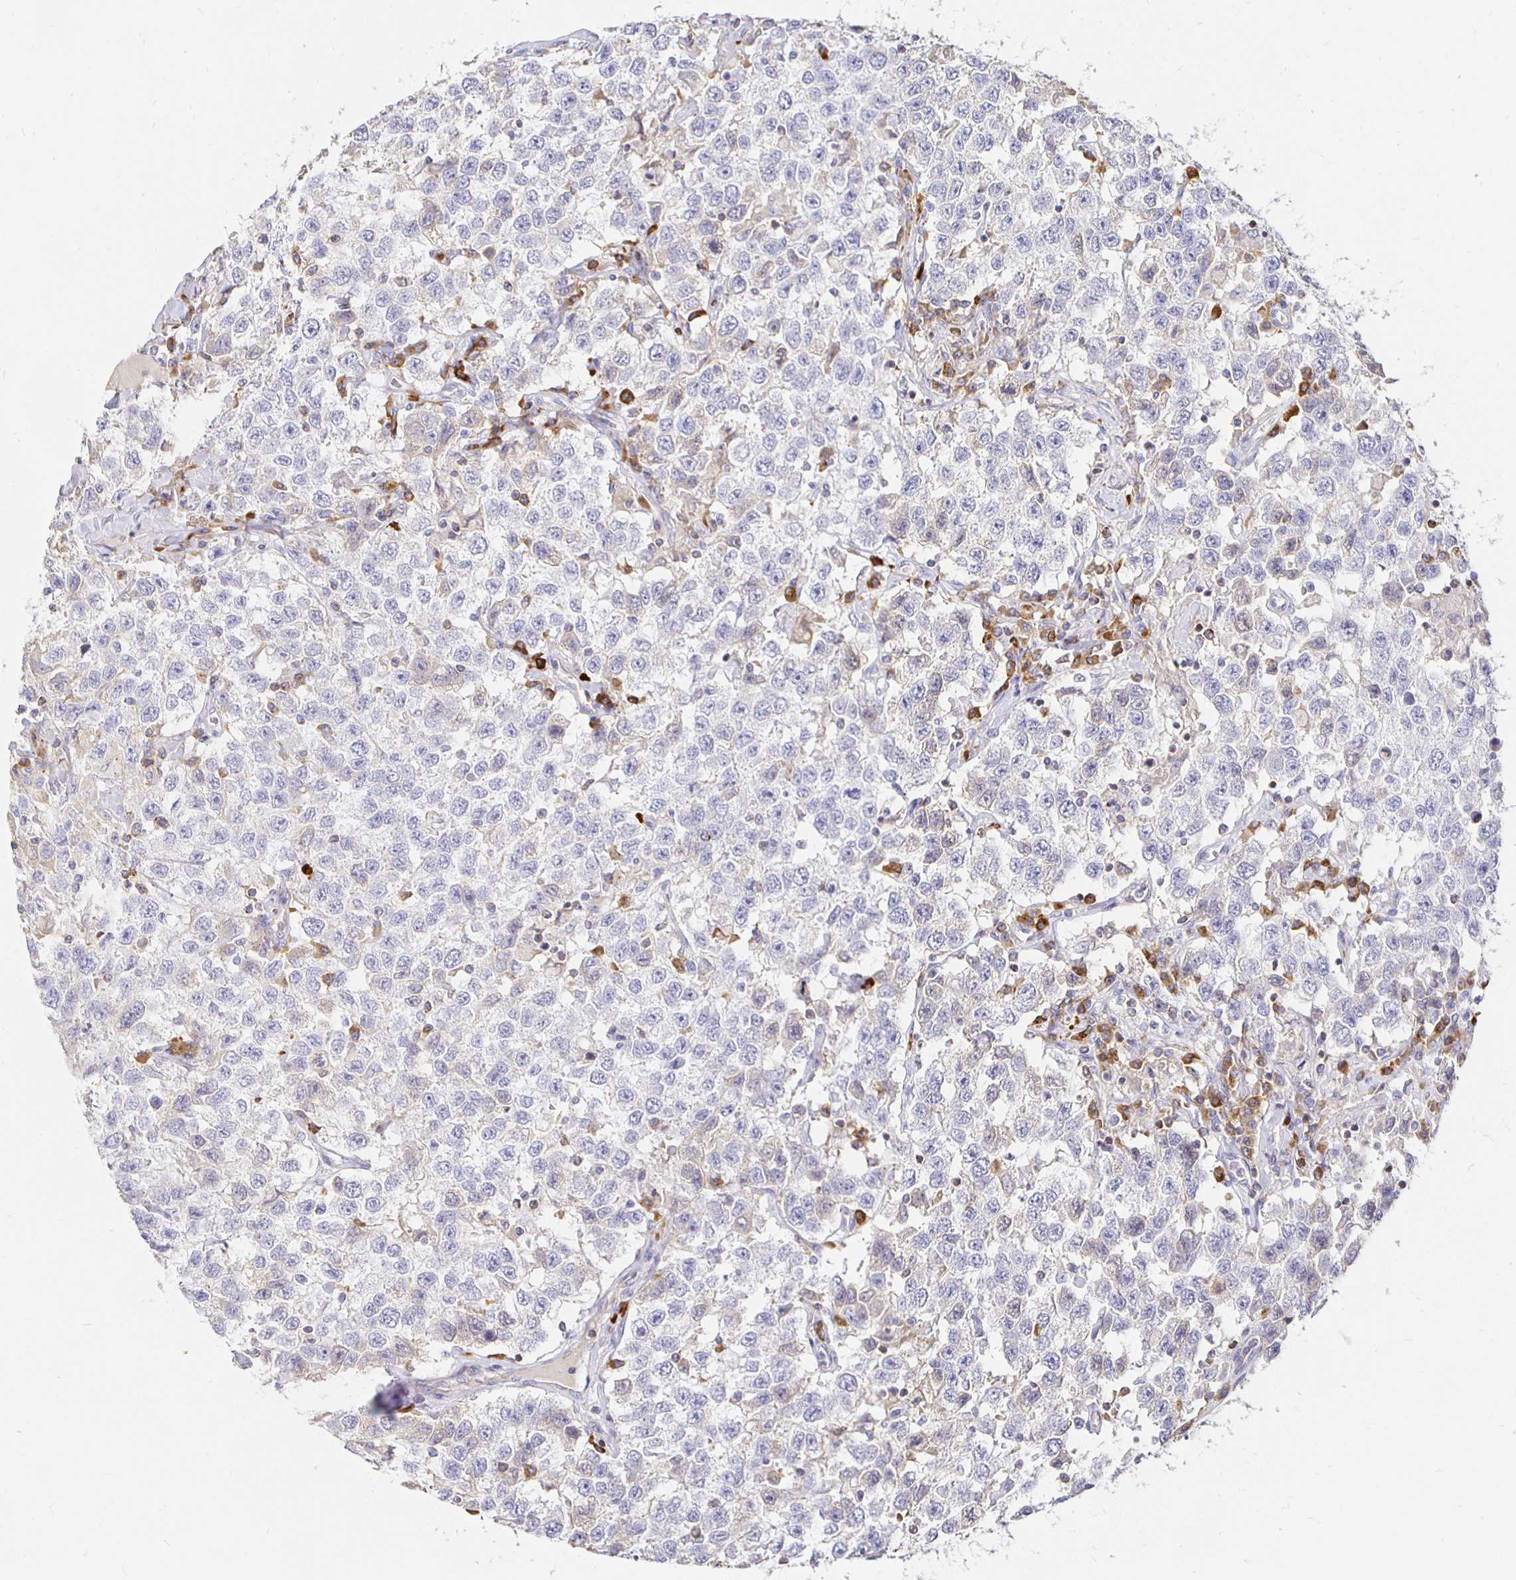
{"staining": {"intensity": "negative", "quantity": "none", "location": "none"}, "tissue": "testis cancer", "cell_type": "Tumor cells", "image_type": "cancer", "snomed": [{"axis": "morphology", "description": "Seminoma, NOS"}, {"axis": "topography", "description": "Testis"}], "caption": "This is an IHC histopathology image of human testis cancer. There is no staining in tumor cells.", "gene": "CXCR3", "patient": {"sex": "male", "age": 41}}